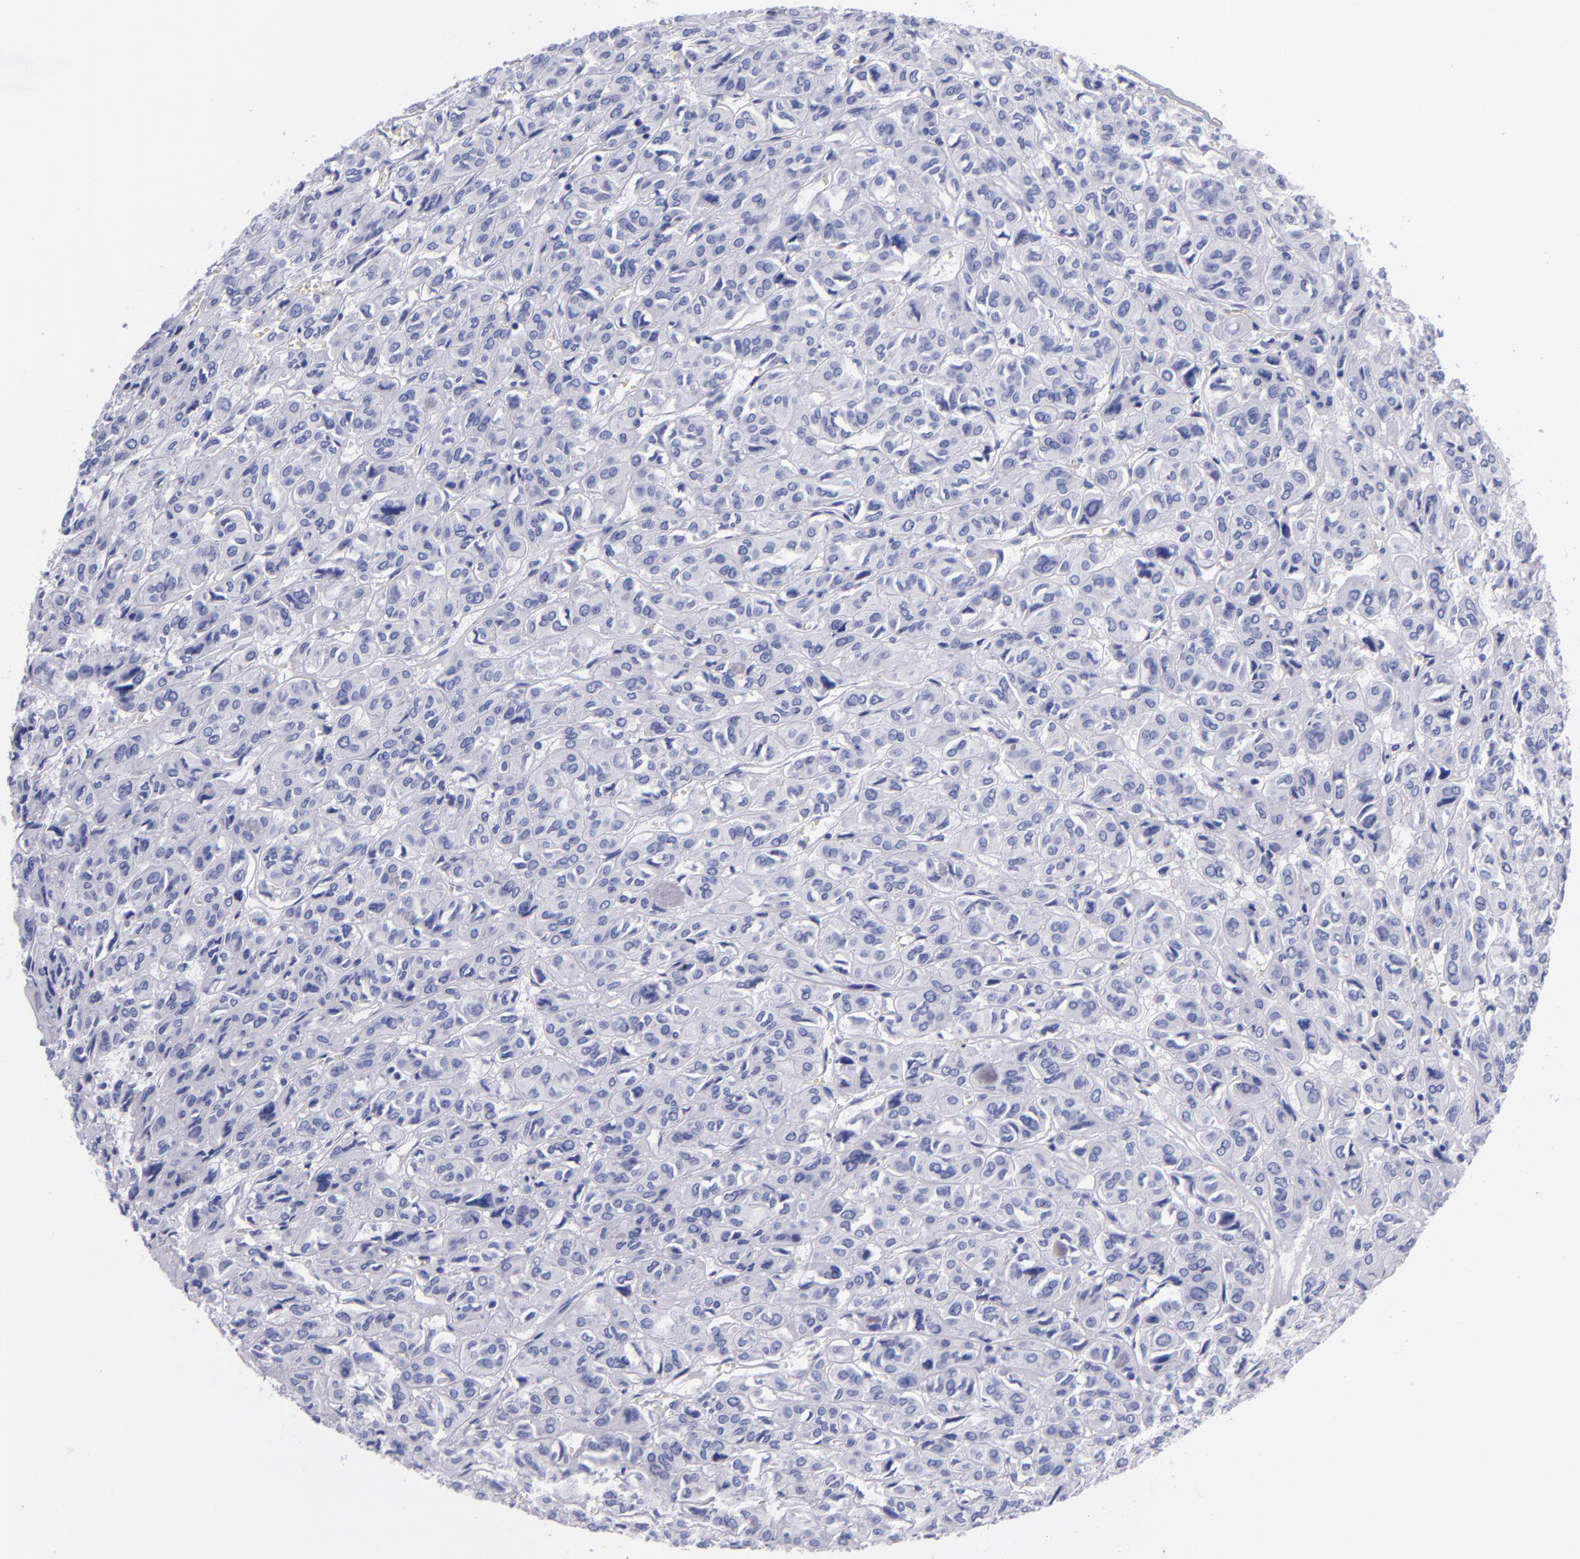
{"staining": {"intensity": "negative", "quantity": "none", "location": "none"}, "tissue": "thyroid cancer", "cell_type": "Tumor cells", "image_type": "cancer", "snomed": [{"axis": "morphology", "description": "Follicular adenoma carcinoma, NOS"}, {"axis": "topography", "description": "Thyroid gland"}], "caption": "Photomicrograph shows no significant protein positivity in tumor cells of follicular adenoma carcinoma (thyroid).", "gene": "SV2A", "patient": {"sex": "female", "age": 71}}